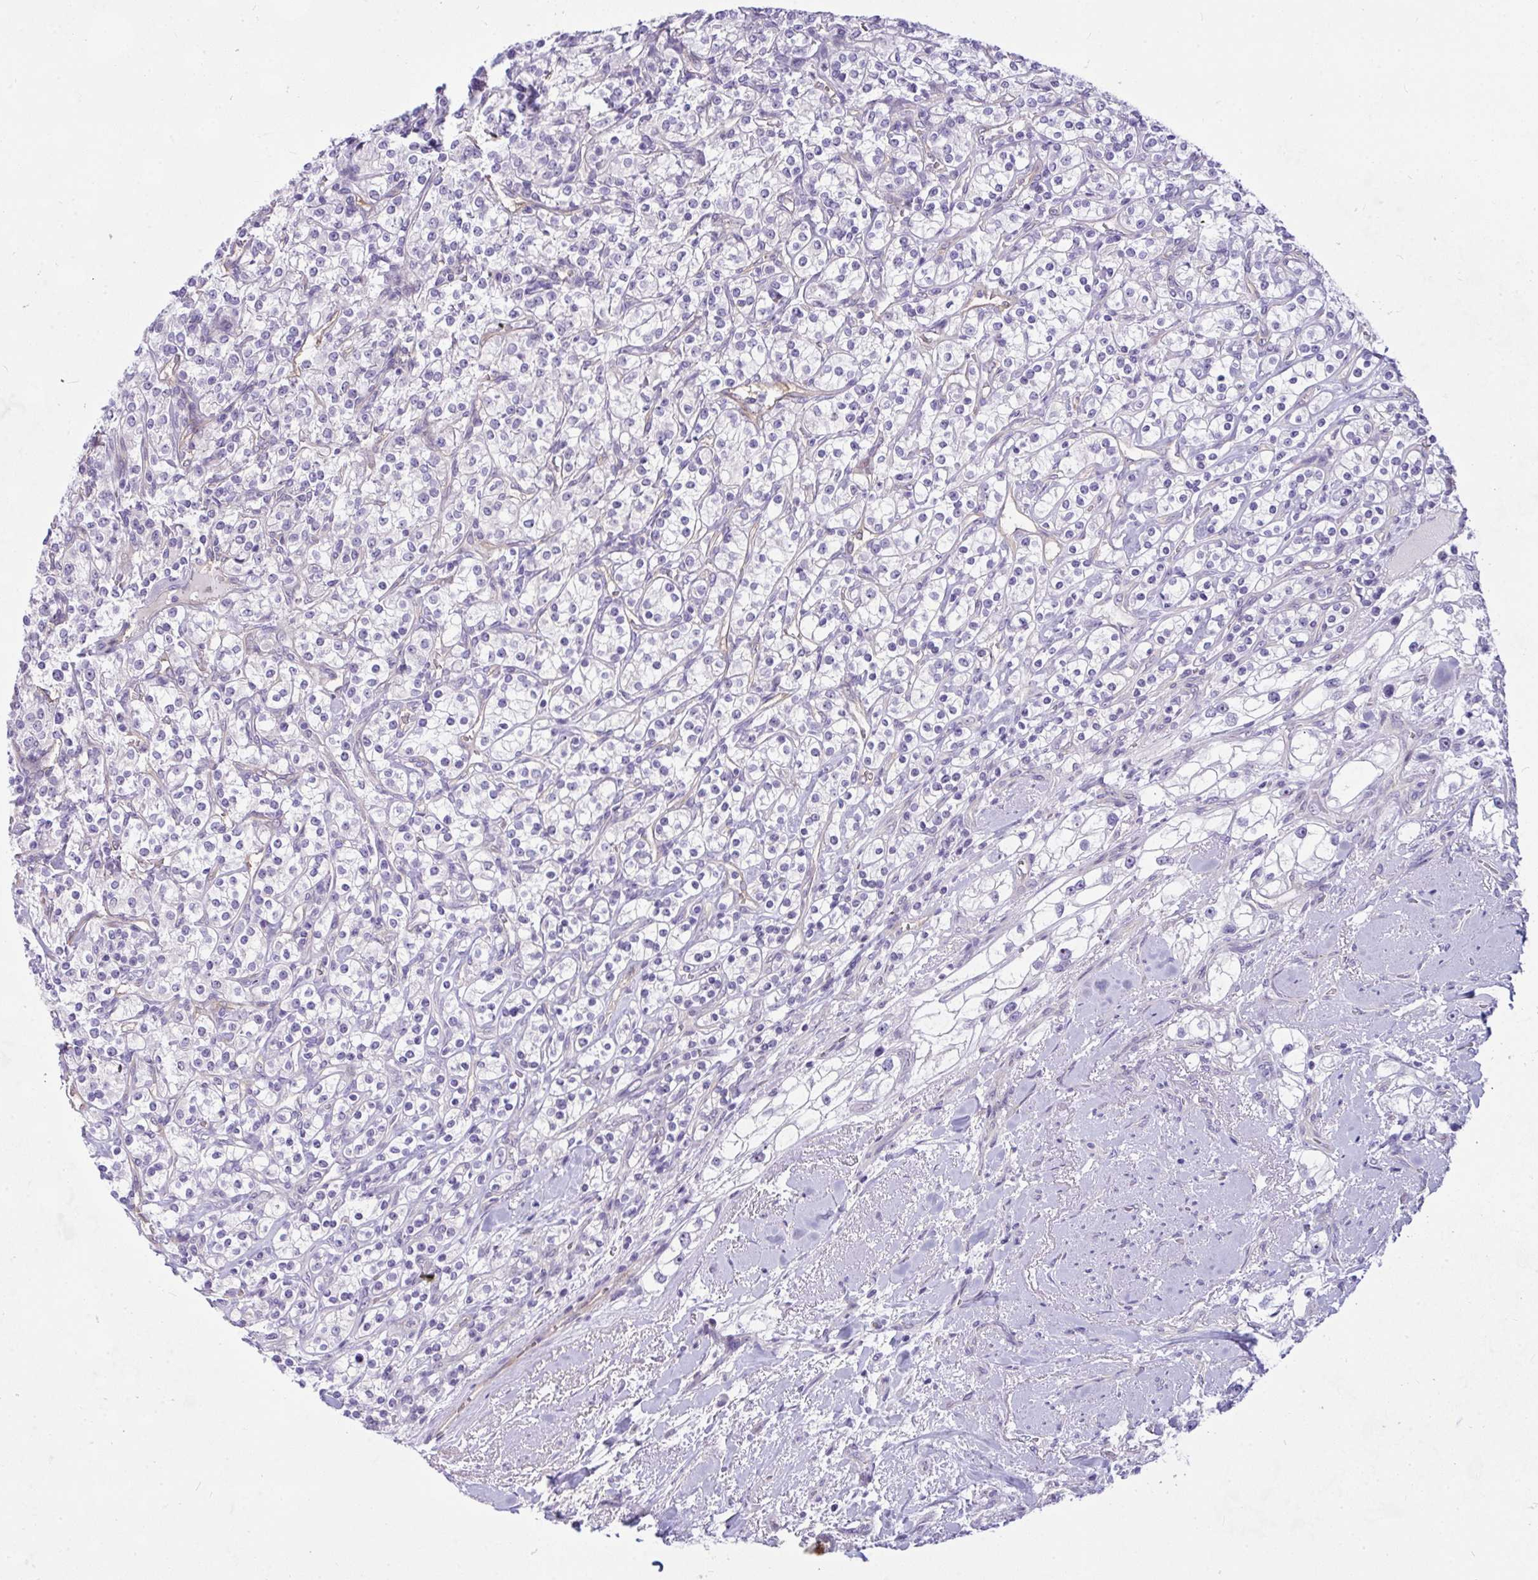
{"staining": {"intensity": "negative", "quantity": "none", "location": "none"}, "tissue": "renal cancer", "cell_type": "Tumor cells", "image_type": "cancer", "snomed": [{"axis": "morphology", "description": "Adenocarcinoma, NOS"}, {"axis": "topography", "description": "Kidney"}], "caption": "The immunohistochemistry micrograph has no significant positivity in tumor cells of renal cancer (adenocarcinoma) tissue. (Stains: DAB immunohistochemistry with hematoxylin counter stain, Microscopy: brightfield microscopy at high magnification).", "gene": "NFXL1", "patient": {"sex": "male", "age": 77}}